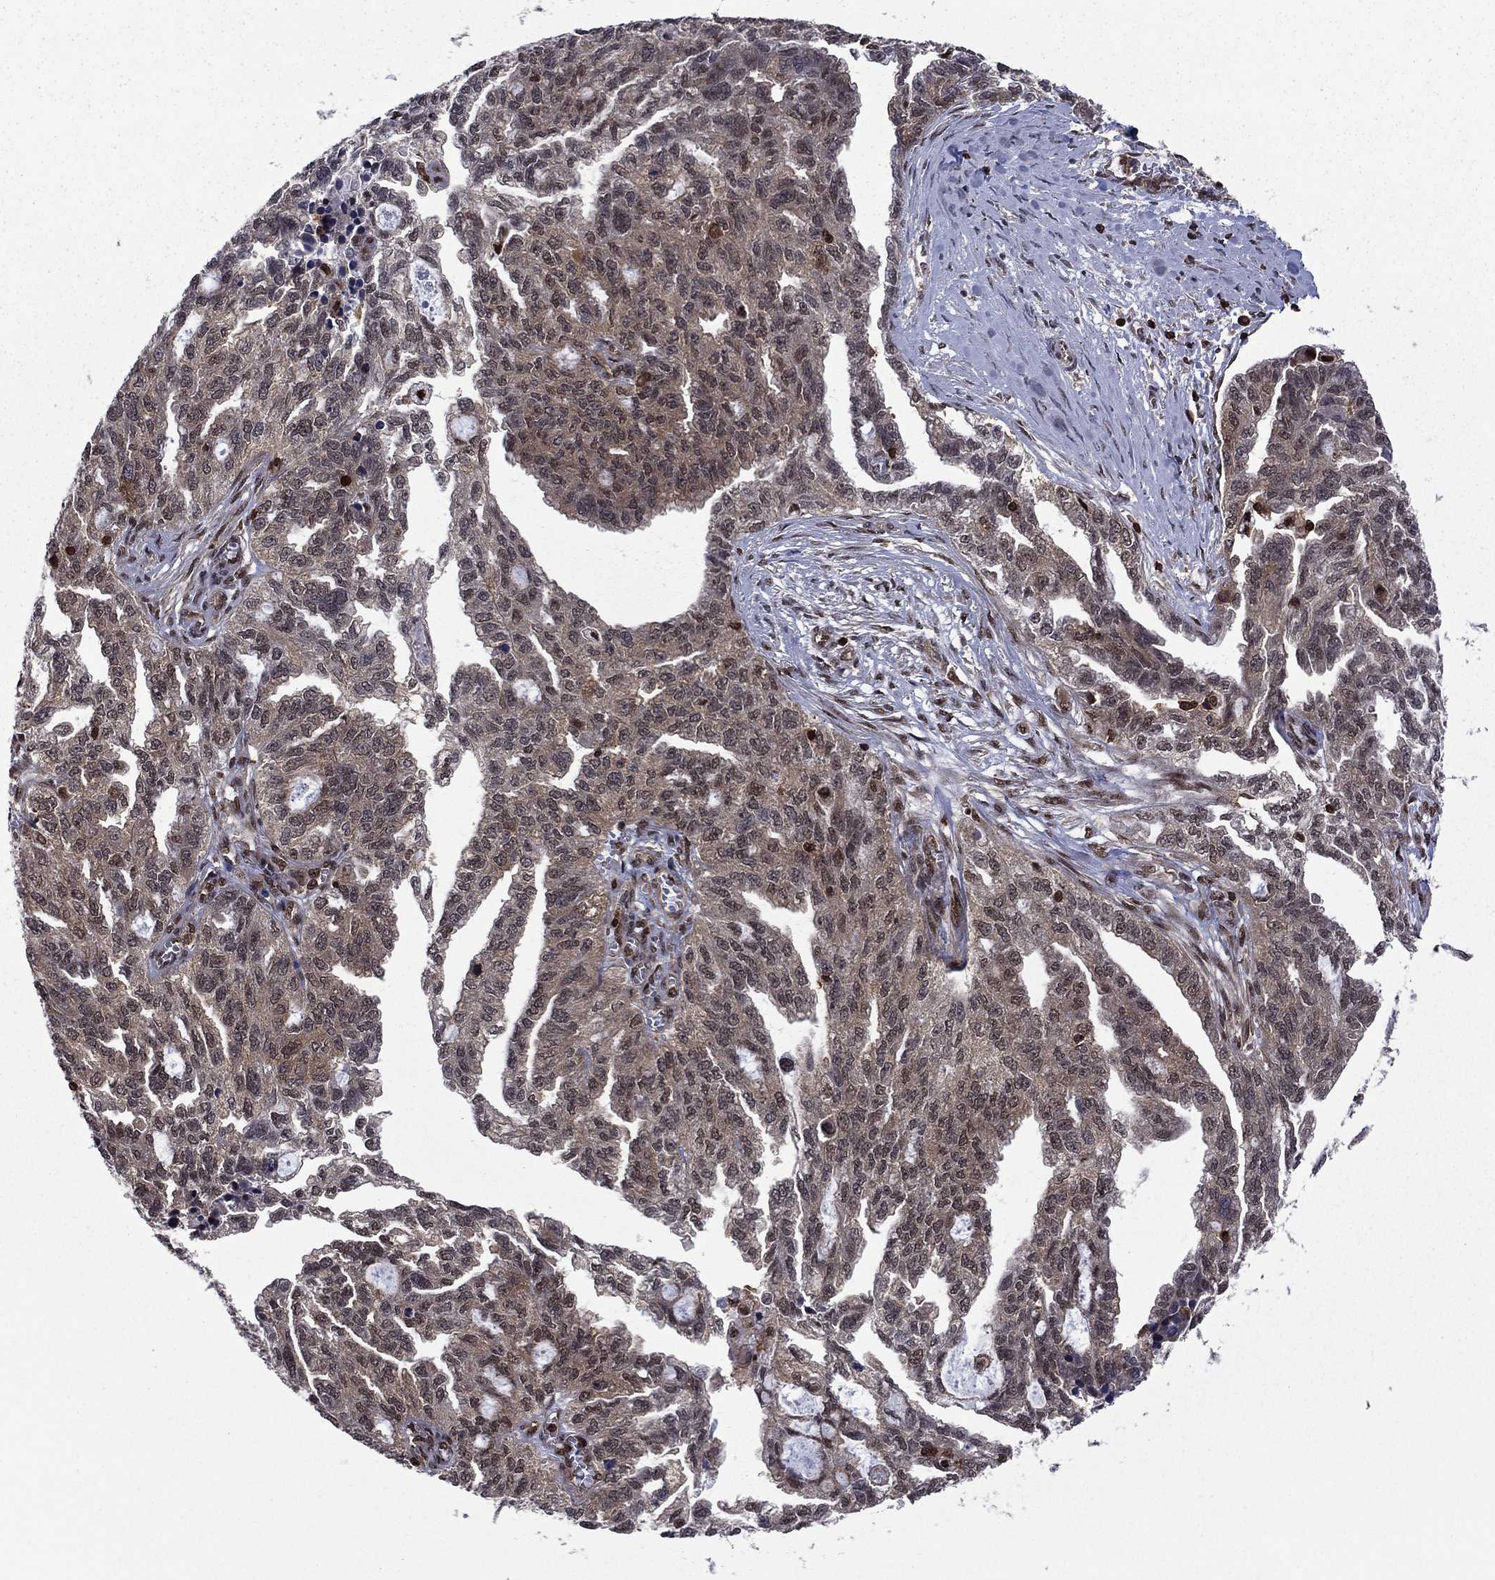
{"staining": {"intensity": "weak", "quantity": "<25%", "location": "cytoplasmic/membranous"}, "tissue": "ovarian cancer", "cell_type": "Tumor cells", "image_type": "cancer", "snomed": [{"axis": "morphology", "description": "Cystadenocarcinoma, serous, NOS"}, {"axis": "topography", "description": "Ovary"}], "caption": "Tumor cells are negative for brown protein staining in serous cystadenocarcinoma (ovarian).", "gene": "PSMD2", "patient": {"sex": "female", "age": 51}}